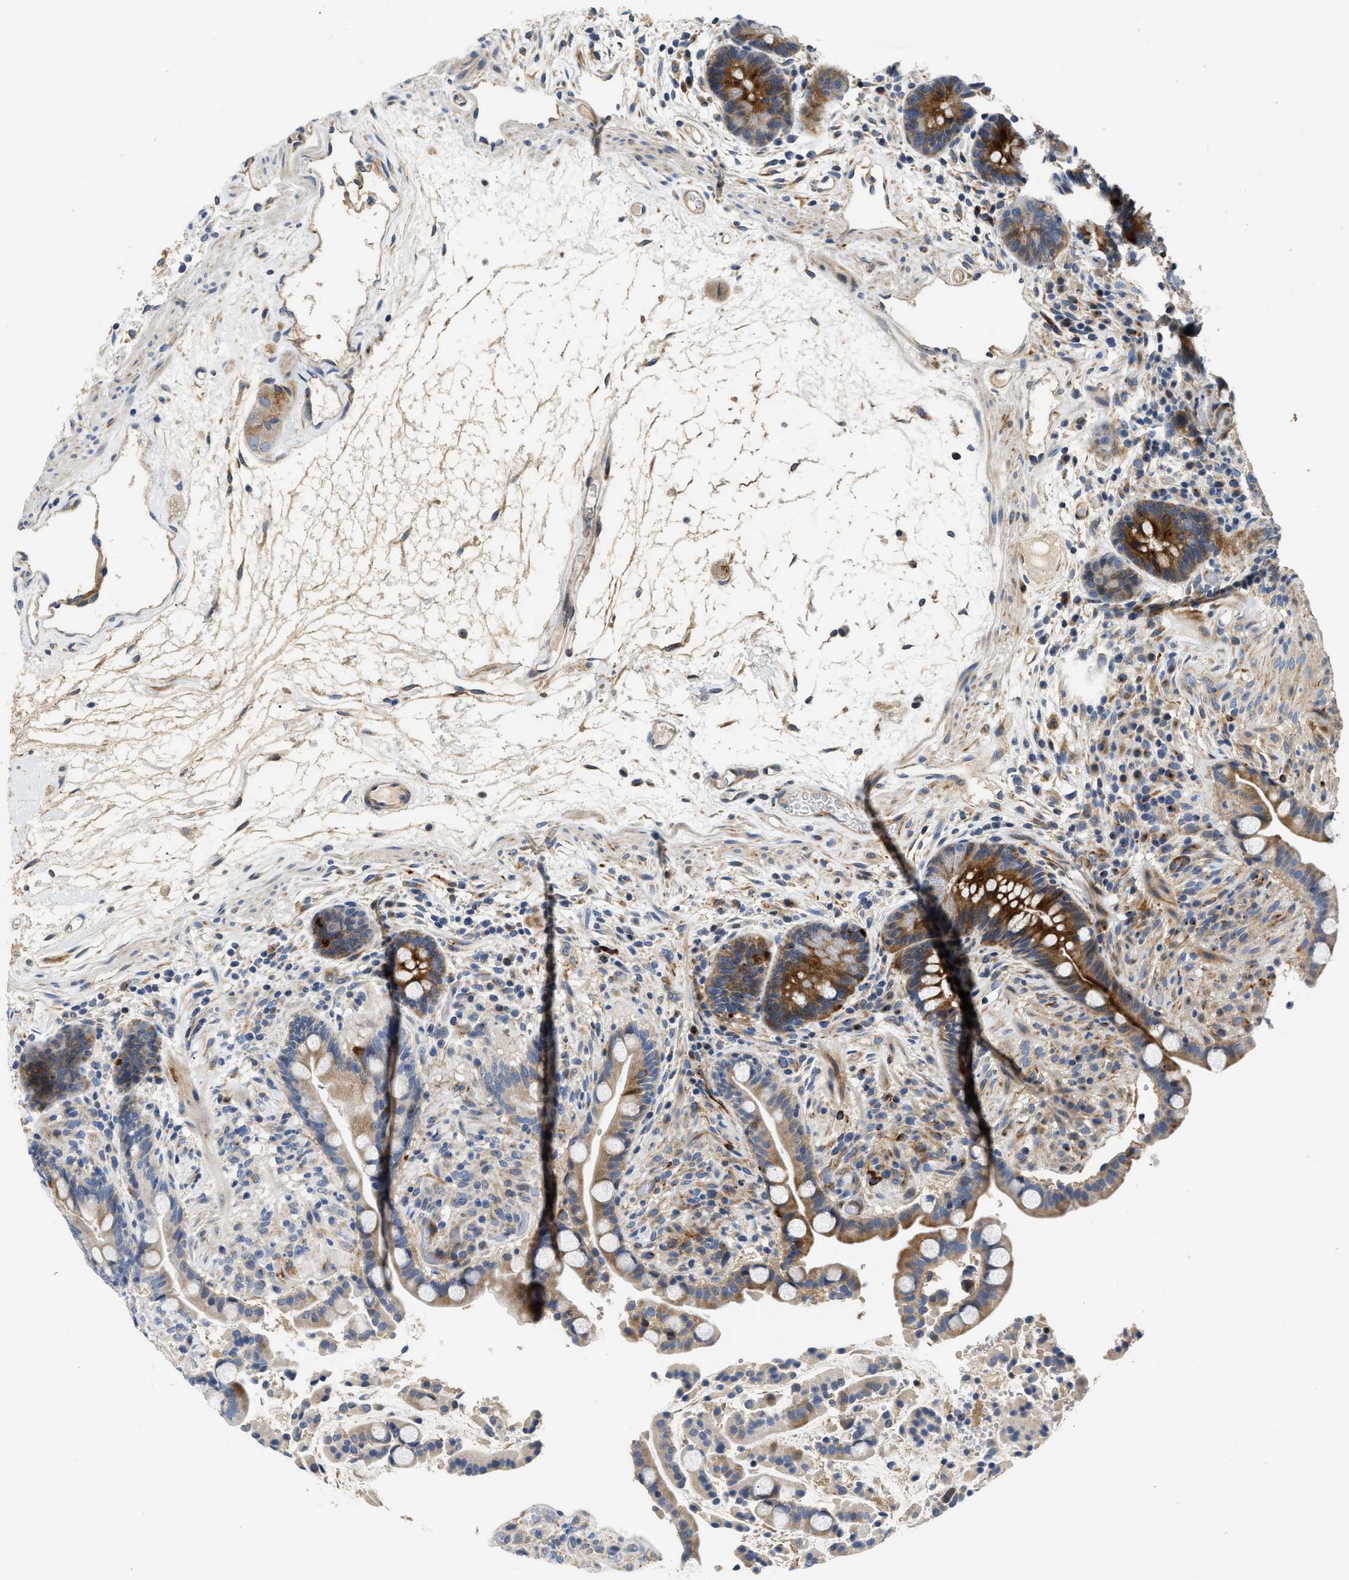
{"staining": {"intensity": "moderate", "quantity": ">75%", "location": "cytoplasmic/membranous"}, "tissue": "colon", "cell_type": "Endothelial cells", "image_type": "normal", "snomed": [{"axis": "morphology", "description": "Normal tissue, NOS"}, {"axis": "topography", "description": "Colon"}], "caption": "This image displays IHC staining of normal human colon, with medium moderate cytoplasmic/membranous staining in approximately >75% of endothelial cells.", "gene": "IL17RC", "patient": {"sex": "male", "age": 73}}